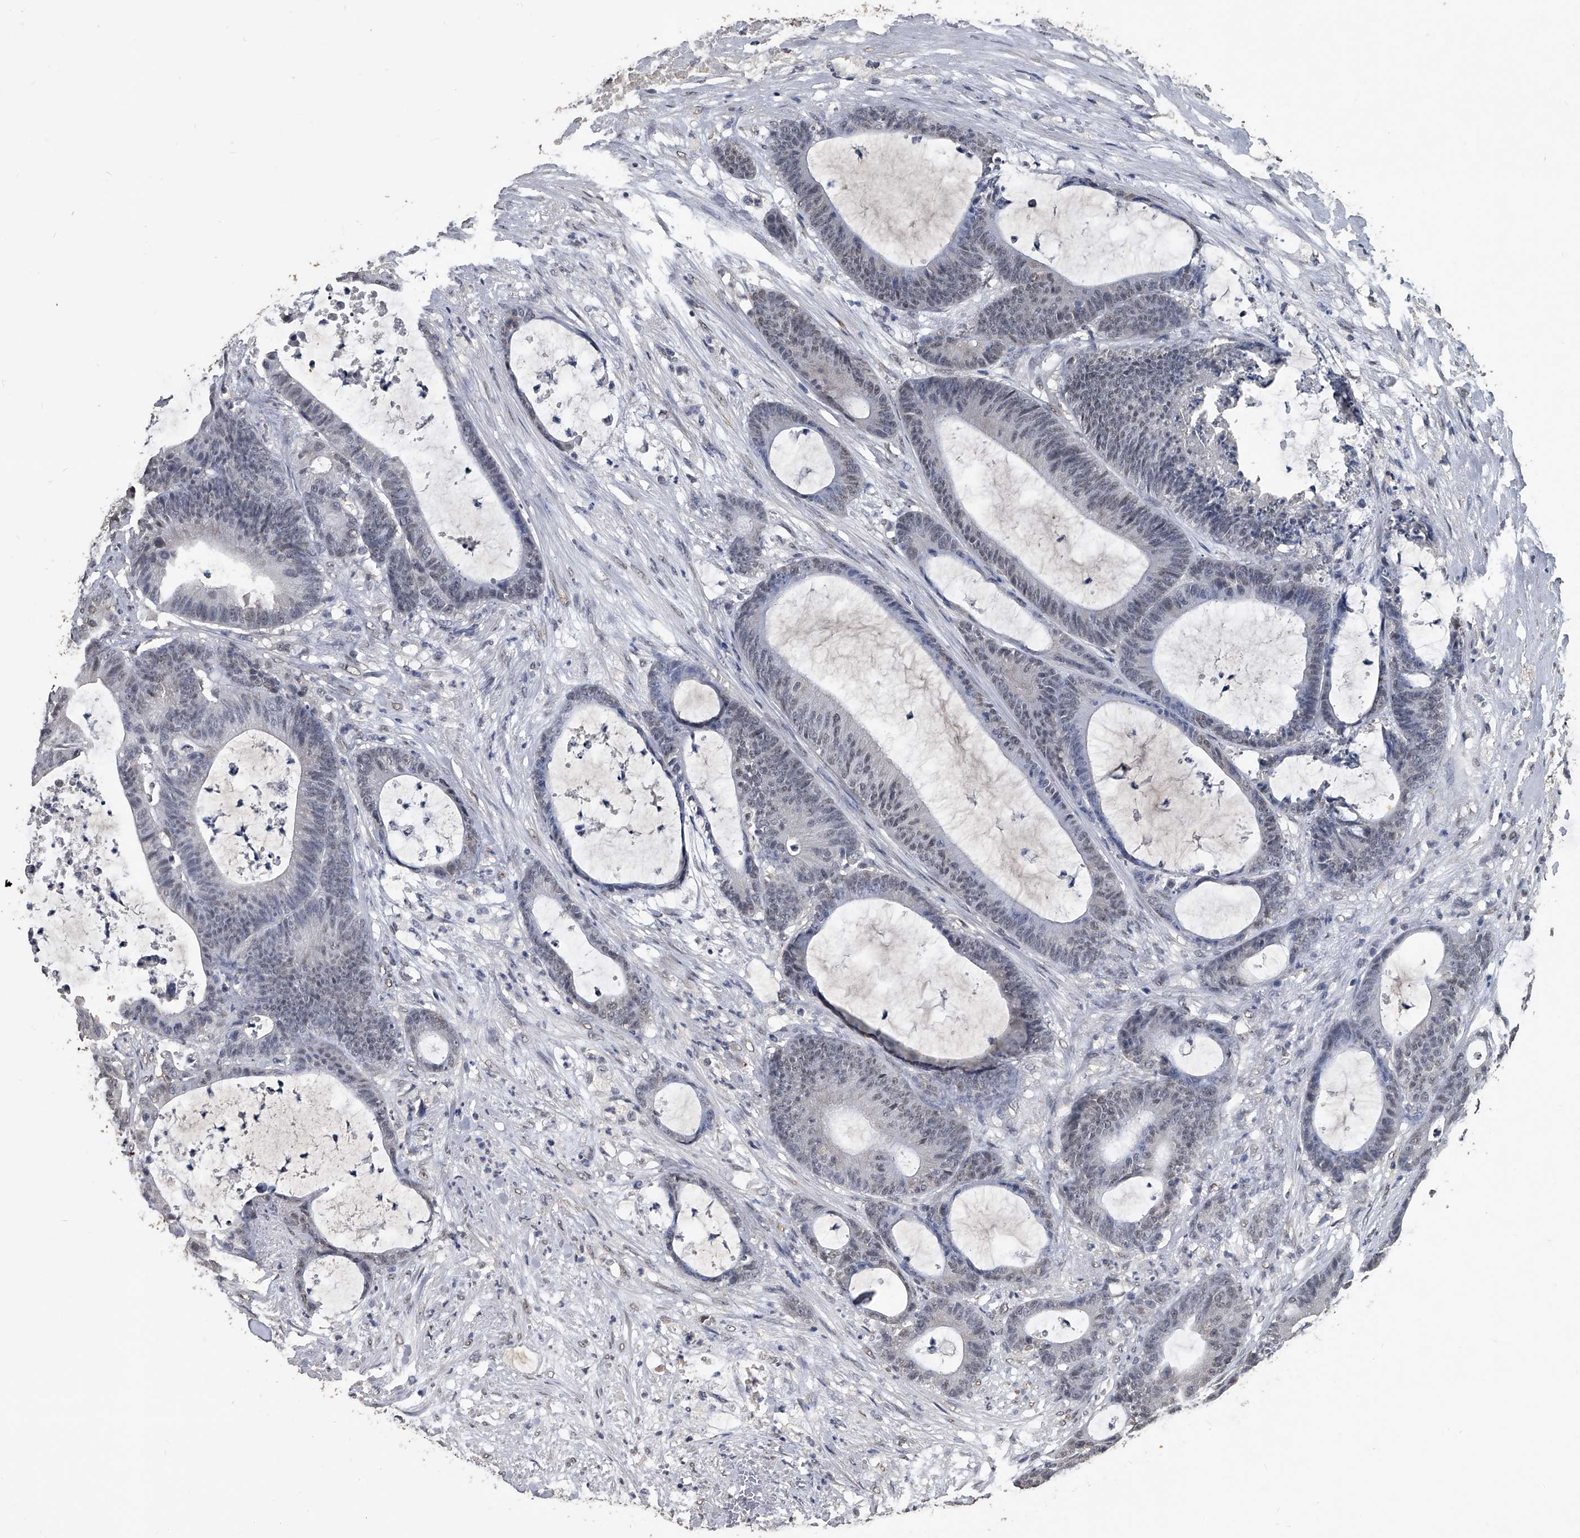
{"staining": {"intensity": "weak", "quantity": "<25%", "location": "nuclear"}, "tissue": "colorectal cancer", "cell_type": "Tumor cells", "image_type": "cancer", "snomed": [{"axis": "morphology", "description": "Adenocarcinoma, NOS"}, {"axis": "topography", "description": "Colon"}], "caption": "The micrograph shows no staining of tumor cells in colorectal adenocarcinoma. (DAB (3,3'-diaminobenzidine) immunohistochemistry (IHC), high magnification).", "gene": "MATR3", "patient": {"sex": "female", "age": 84}}